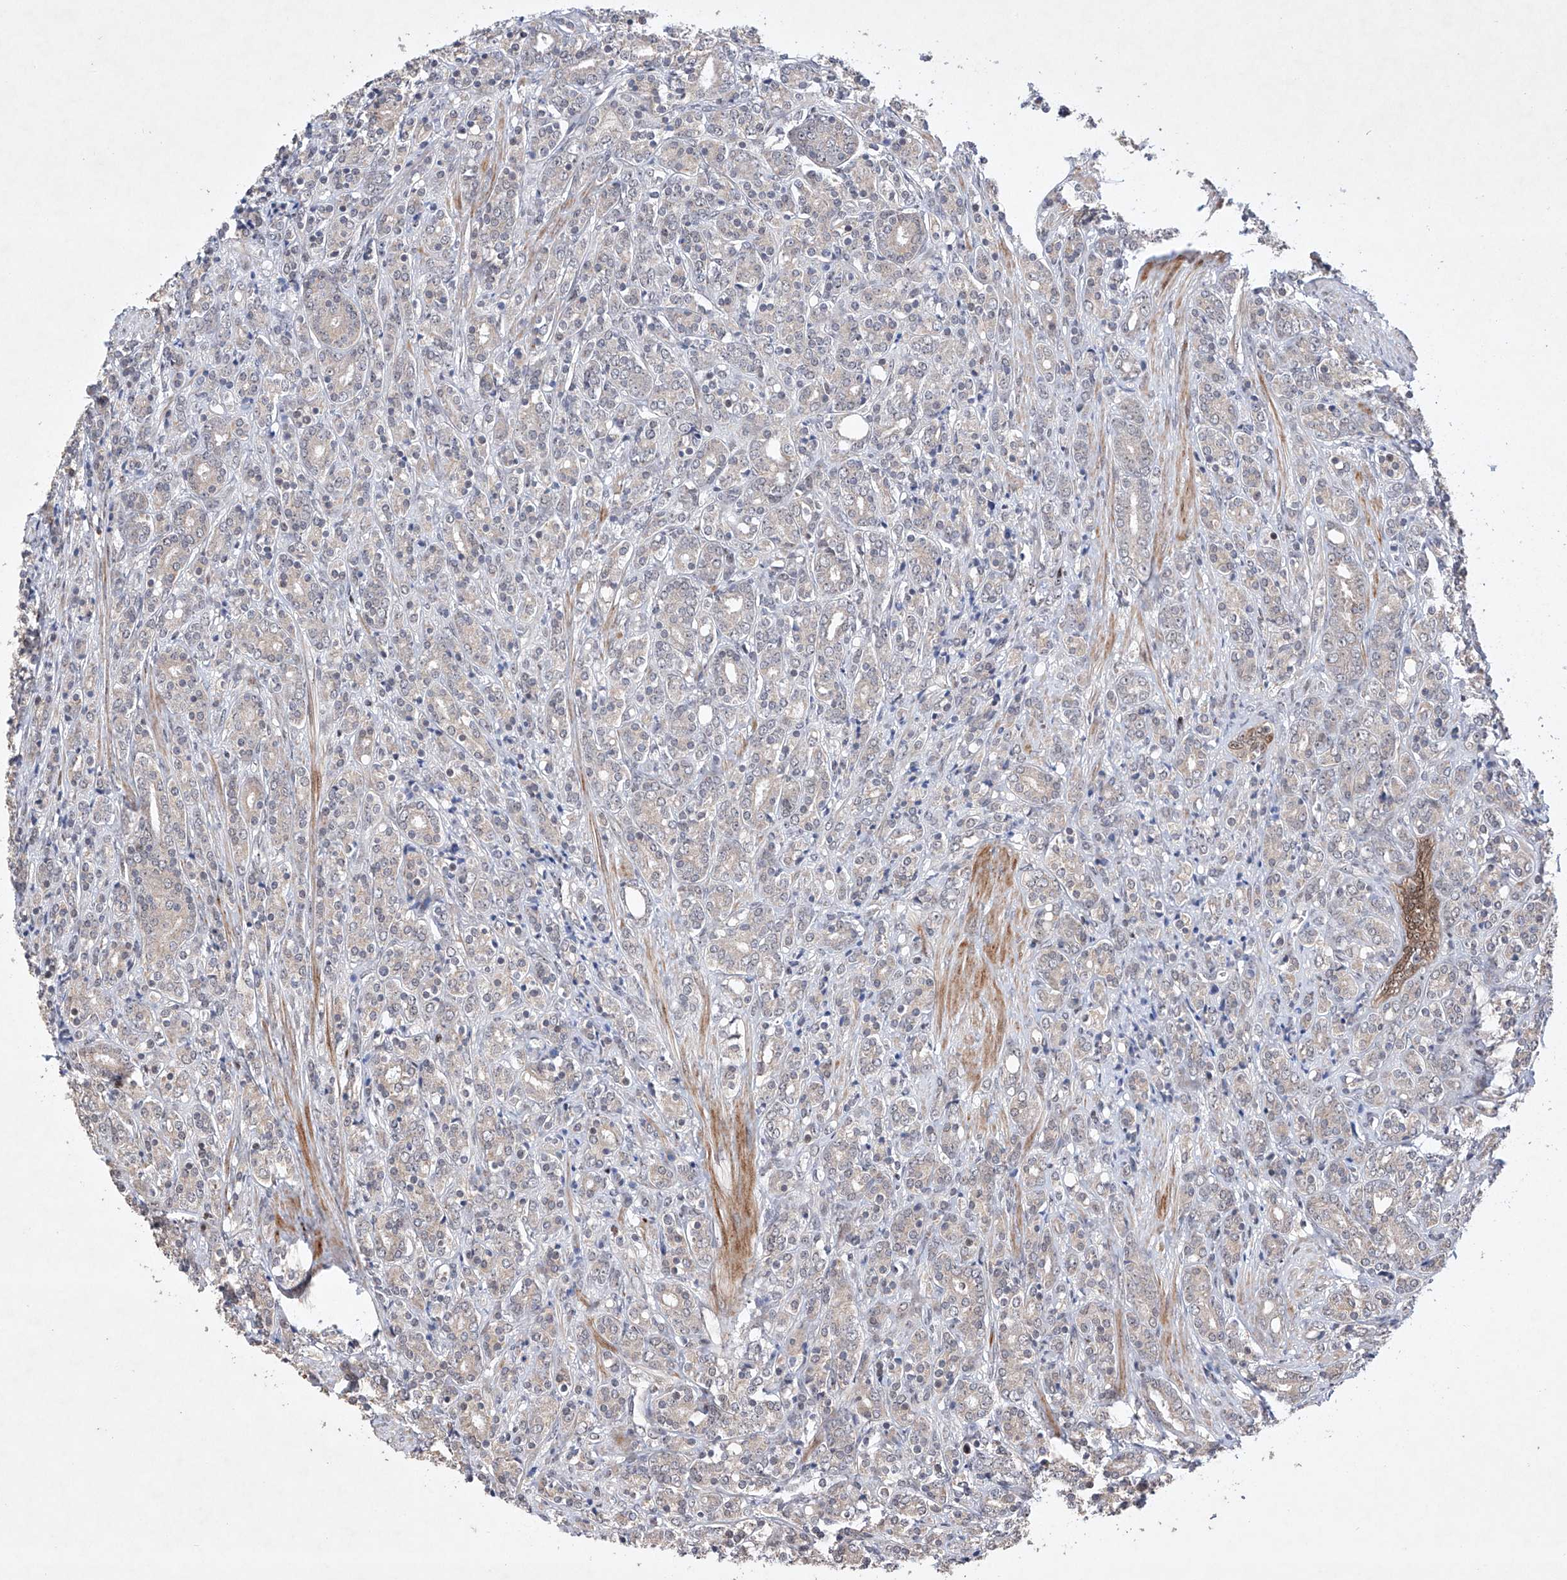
{"staining": {"intensity": "negative", "quantity": "none", "location": "none"}, "tissue": "prostate cancer", "cell_type": "Tumor cells", "image_type": "cancer", "snomed": [{"axis": "morphology", "description": "Adenocarcinoma, High grade"}, {"axis": "topography", "description": "Prostate"}], "caption": "This image is of prostate high-grade adenocarcinoma stained with immunohistochemistry (IHC) to label a protein in brown with the nuclei are counter-stained blue. There is no expression in tumor cells. (DAB (3,3'-diaminobenzidine) immunohistochemistry with hematoxylin counter stain).", "gene": "AFG1L", "patient": {"sex": "male", "age": 62}}